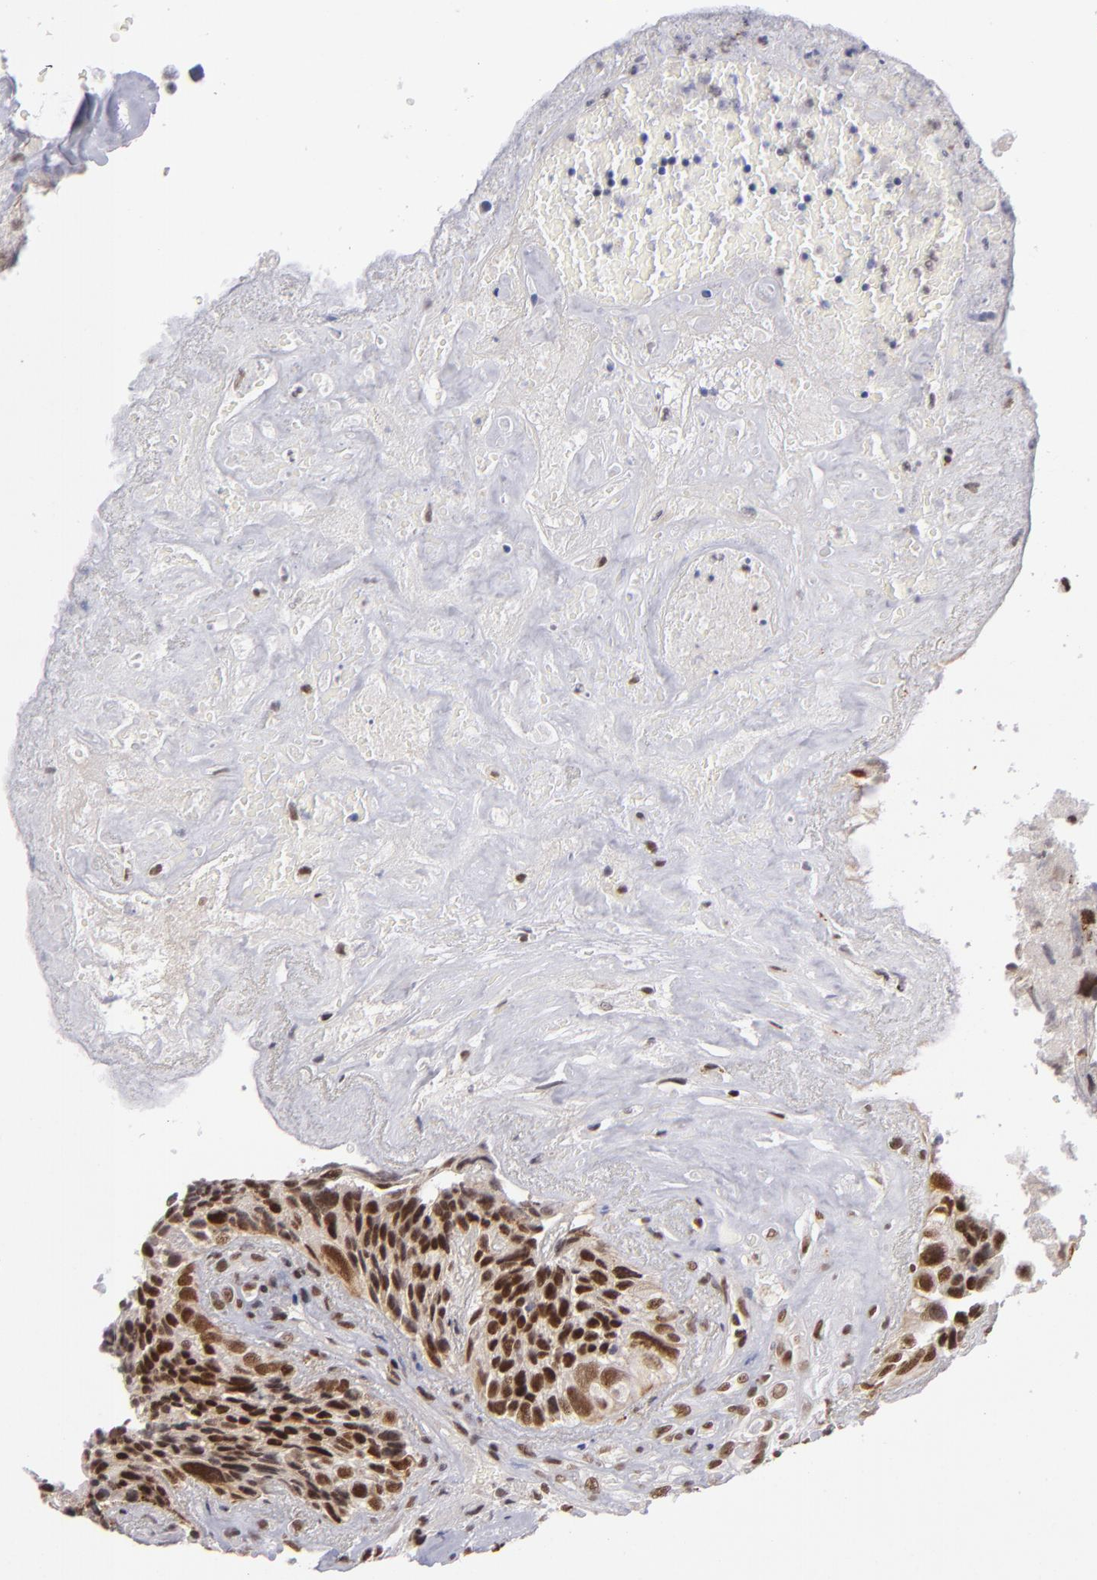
{"staining": {"intensity": "moderate", "quantity": ">75%", "location": "nuclear"}, "tissue": "breast cancer", "cell_type": "Tumor cells", "image_type": "cancer", "snomed": [{"axis": "morphology", "description": "Neoplasm, malignant, NOS"}, {"axis": "topography", "description": "Breast"}], "caption": "Brown immunohistochemical staining in breast cancer displays moderate nuclear positivity in approximately >75% of tumor cells. (Stains: DAB (3,3'-diaminobenzidine) in brown, nuclei in blue, Microscopy: brightfield microscopy at high magnification).", "gene": "MLLT3", "patient": {"sex": "female", "age": 50}}